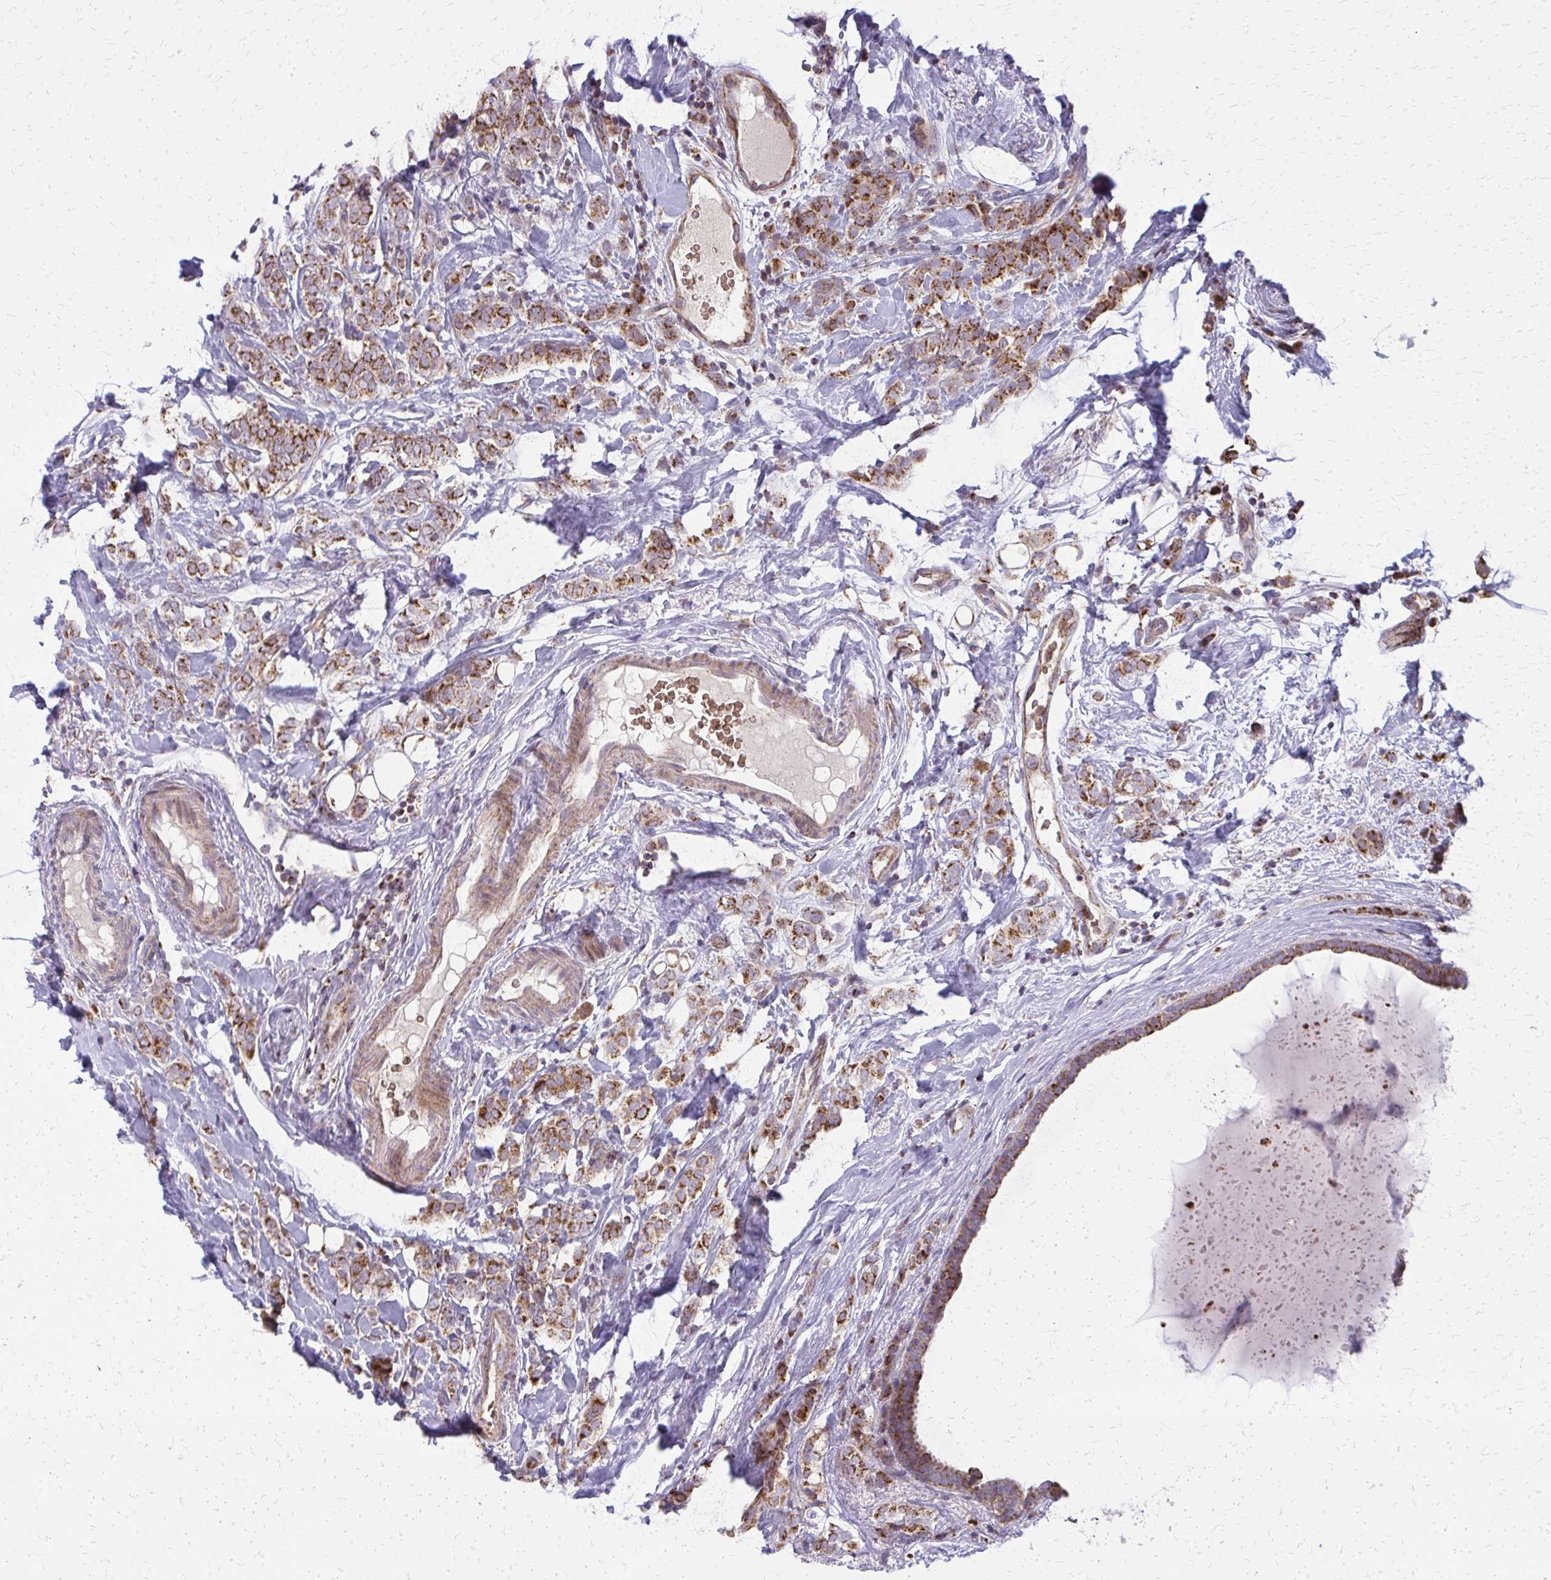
{"staining": {"intensity": "moderate", "quantity": ">75%", "location": "cytoplasmic/membranous"}, "tissue": "breast cancer", "cell_type": "Tumor cells", "image_type": "cancer", "snomed": [{"axis": "morphology", "description": "Lobular carcinoma"}, {"axis": "topography", "description": "Breast"}], "caption": "Protein expression by immunohistochemistry (IHC) shows moderate cytoplasmic/membranous staining in about >75% of tumor cells in breast lobular carcinoma.", "gene": "MCCC1", "patient": {"sex": "female", "age": 49}}